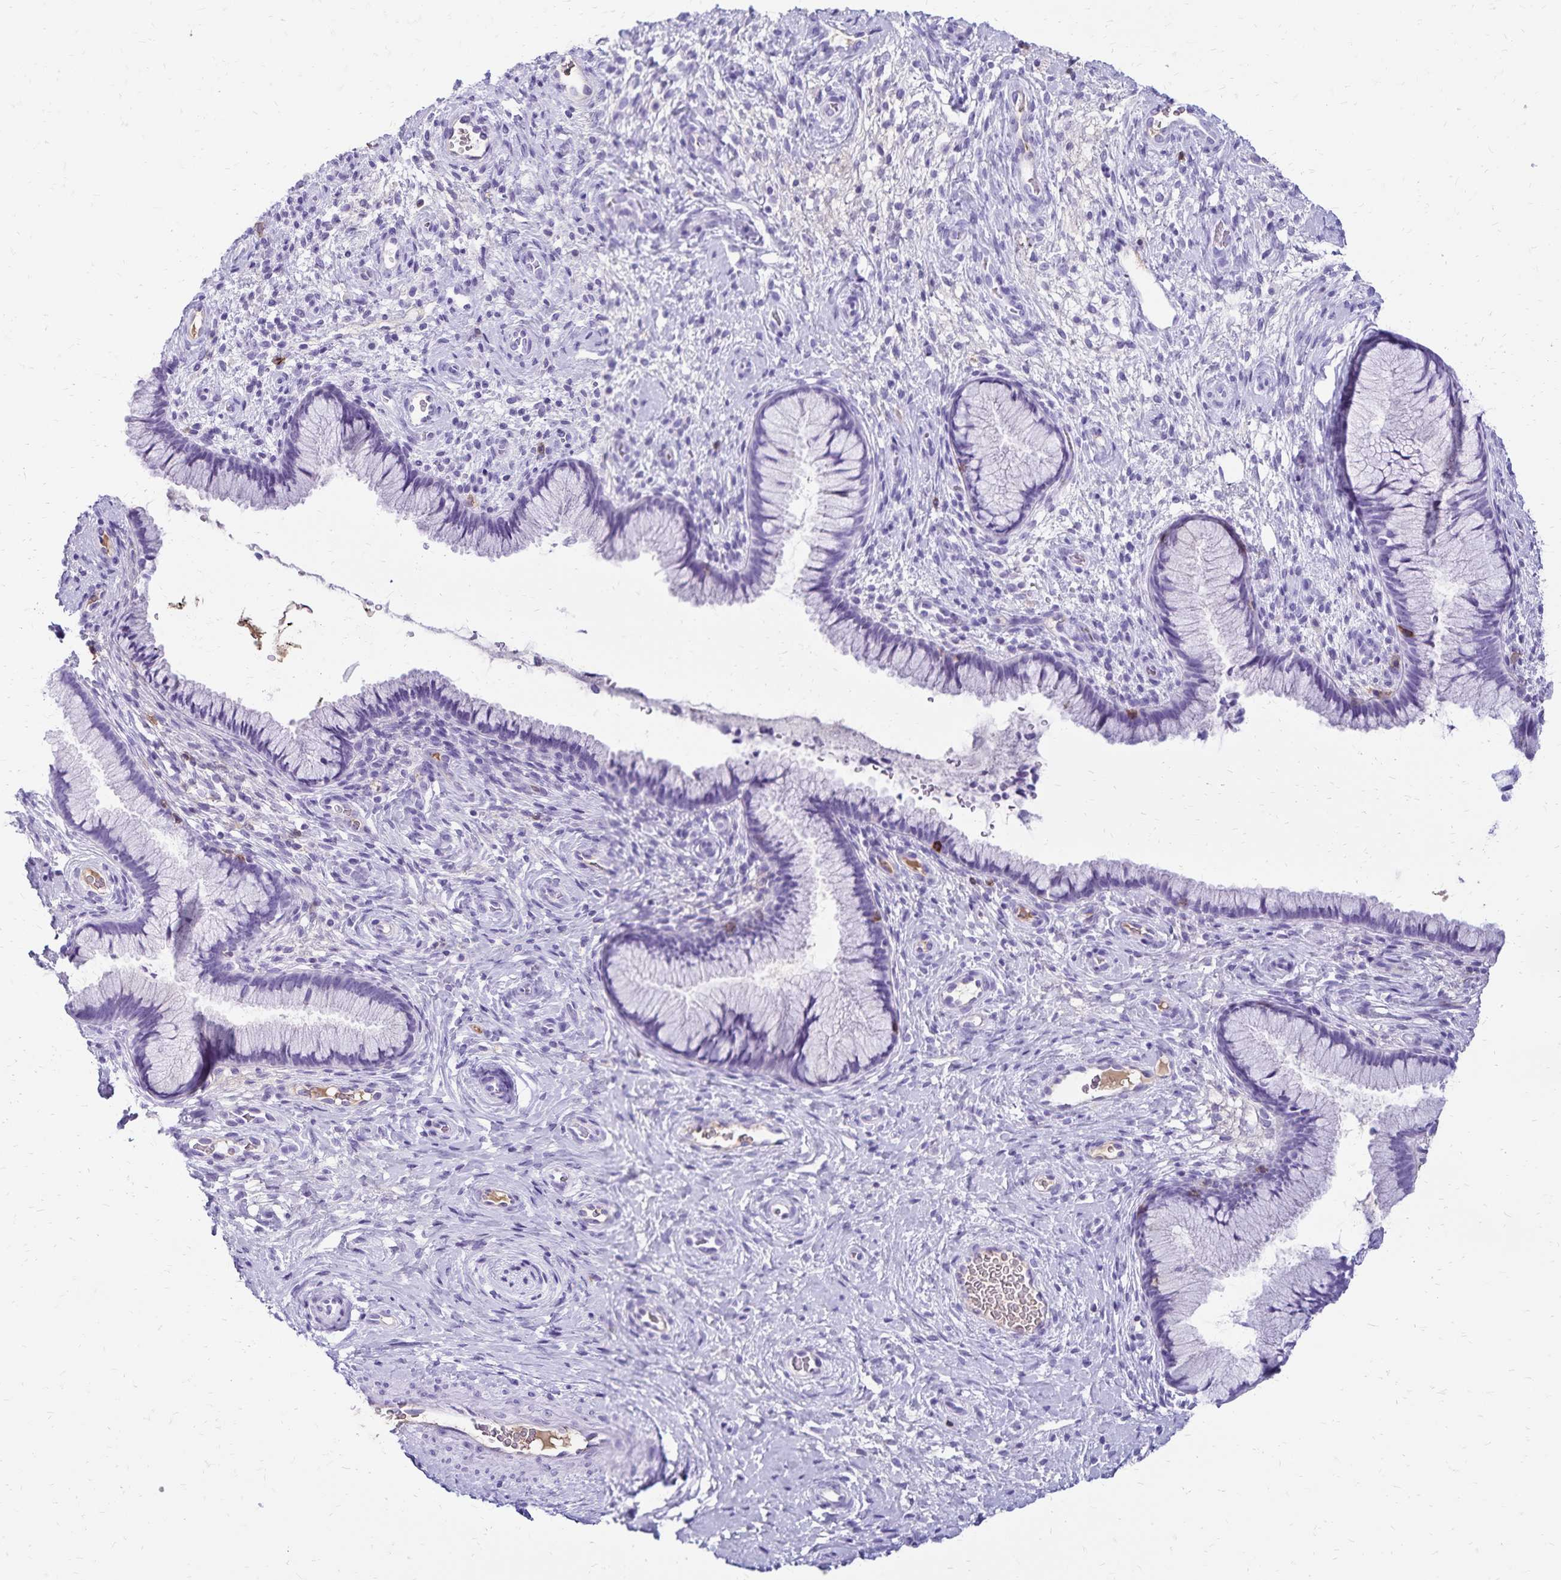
{"staining": {"intensity": "negative", "quantity": "none", "location": "none"}, "tissue": "cervix", "cell_type": "Glandular cells", "image_type": "normal", "snomed": [{"axis": "morphology", "description": "Normal tissue, NOS"}, {"axis": "topography", "description": "Cervix"}], "caption": "Immunohistochemistry (IHC) histopathology image of normal human cervix stained for a protein (brown), which shows no staining in glandular cells.", "gene": "CD27", "patient": {"sex": "female", "age": 34}}